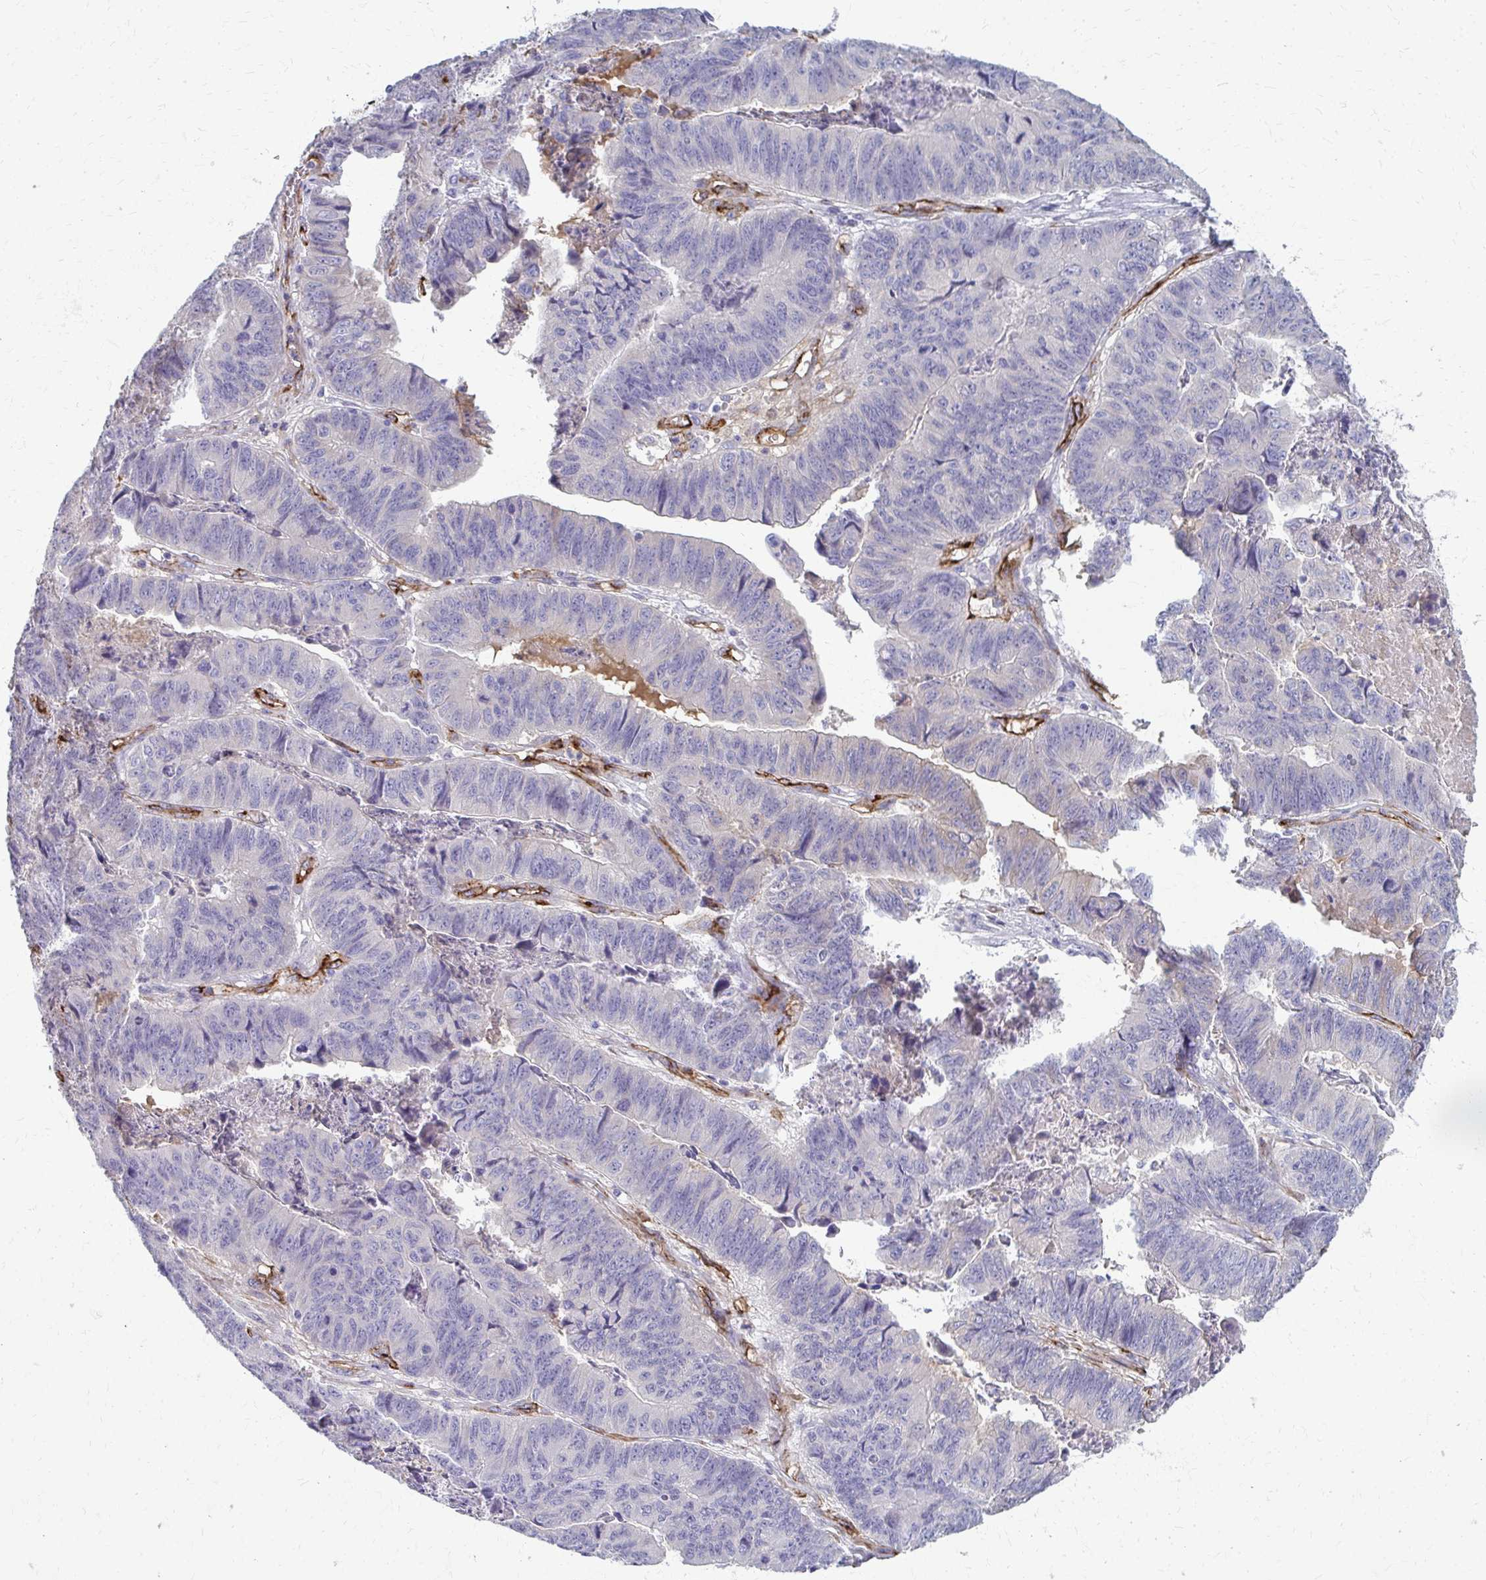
{"staining": {"intensity": "negative", "quantity": "none", "location": "none"}, "tissue": "stomach cancer", "cell_type": "Tumor cells", "image_type": "cancer", "snomed": [{"axis": "morphology", "description": "Adenocarcinoma, NOS"}, {"axis": "topography", "description": "Stomach, lower"}], "caption": "This is an immunohistochemistry (IHC) image of stomach cancer. There is no staining in tumor cells.", "gene": "ADIPOQ", "patient": {"sex": "male", "age": 77}}